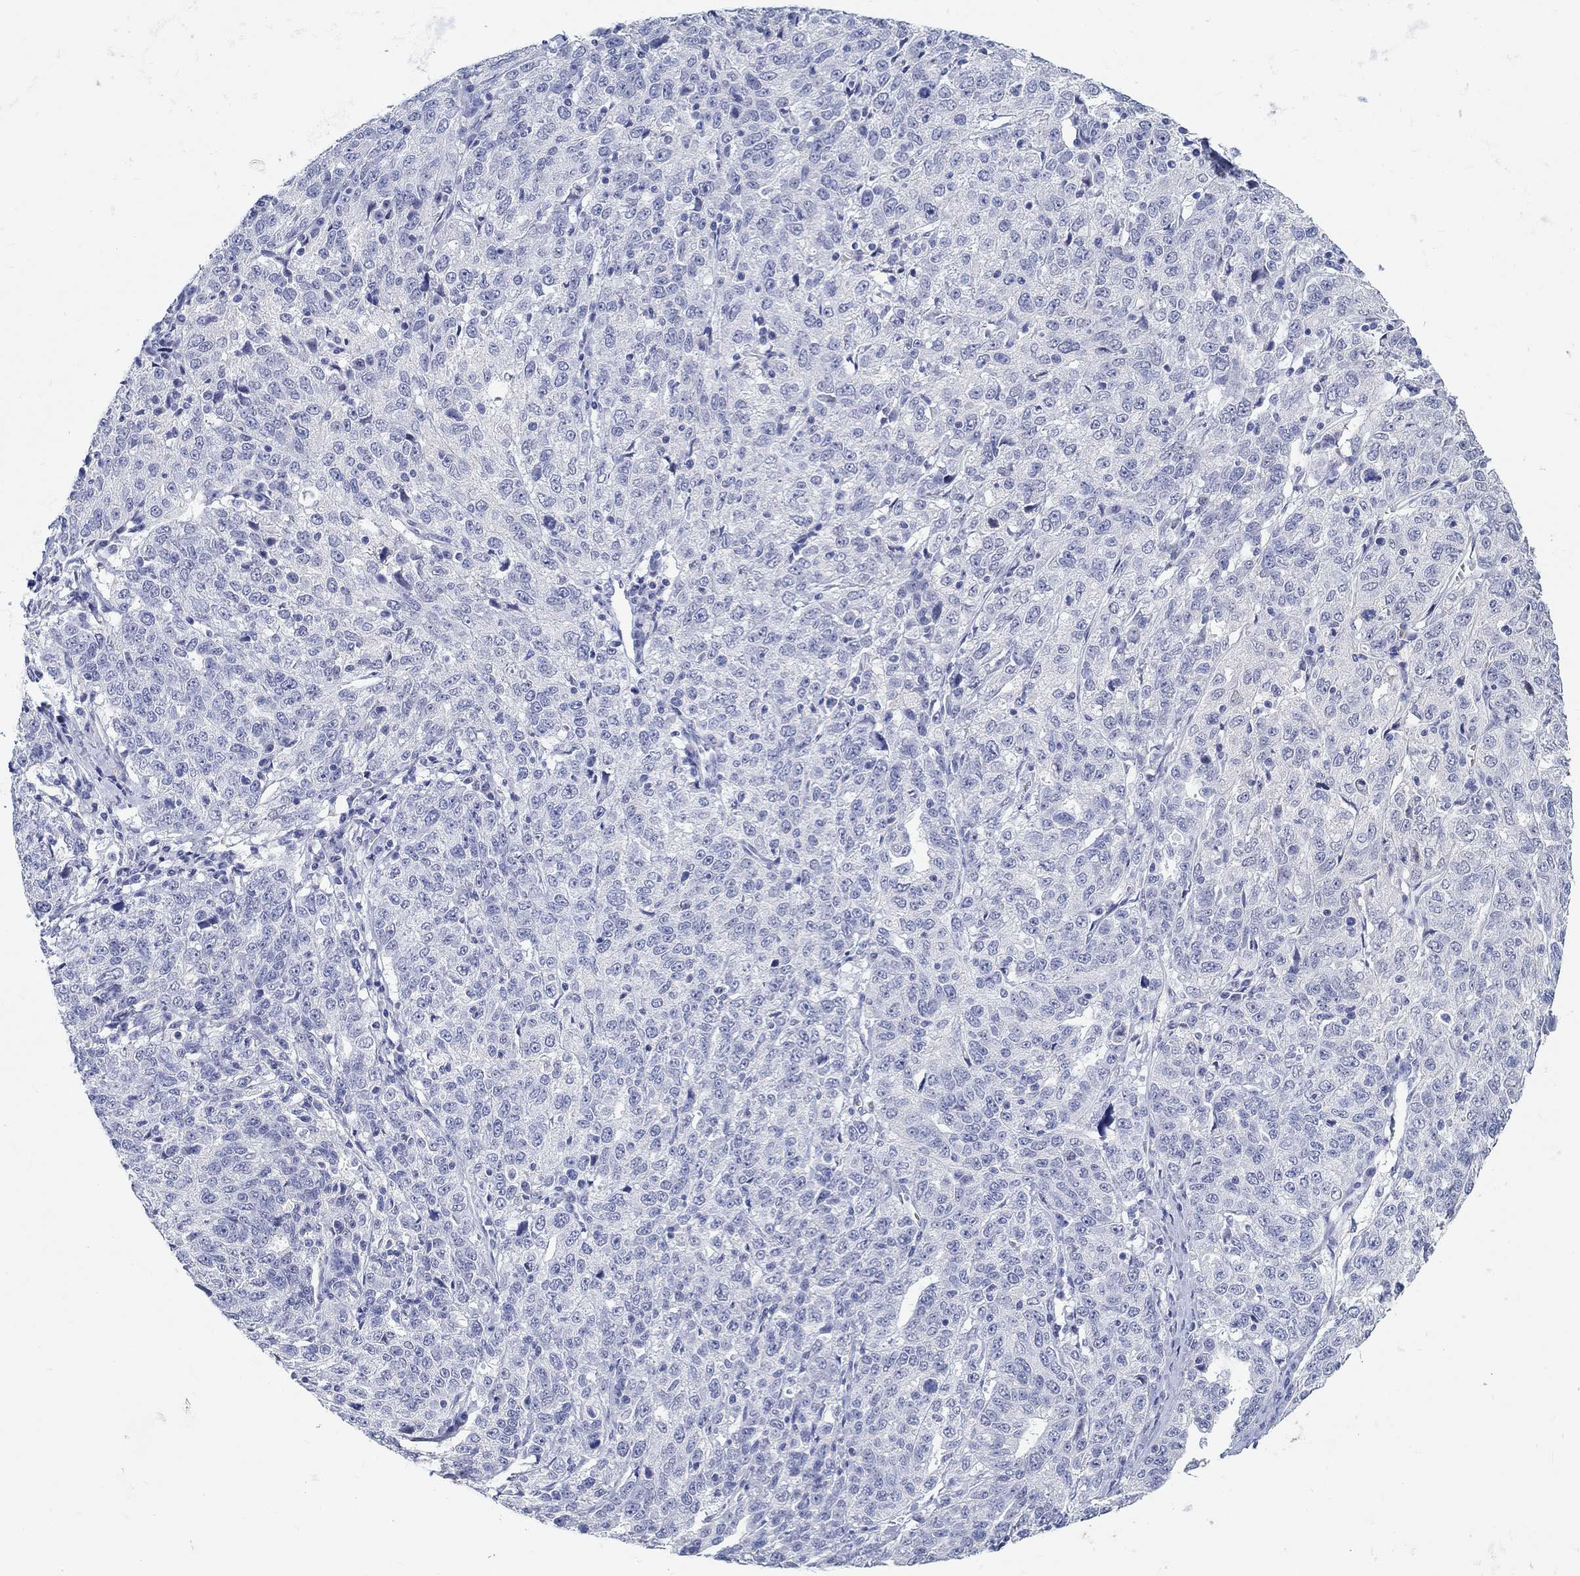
{"staining": {"intensity": "negative", "quantity": "none", "location": "none"}, "tissue": "ovarian cancer", "cell_type": "Tumor cells", "image_type": "cancer", "snomed": [{"axis": "morphology", "description": "Cystadenocarcinoma, serous, NOS"}, {"axis": "topography", "description": "Ovary"}], "caption": "Image shows no protein staining in tumor cells of ovarian serous cystadenocarcinoma tissue.", "gene": "GRIA3", "patient": {"sex": "female", "age": 71}}